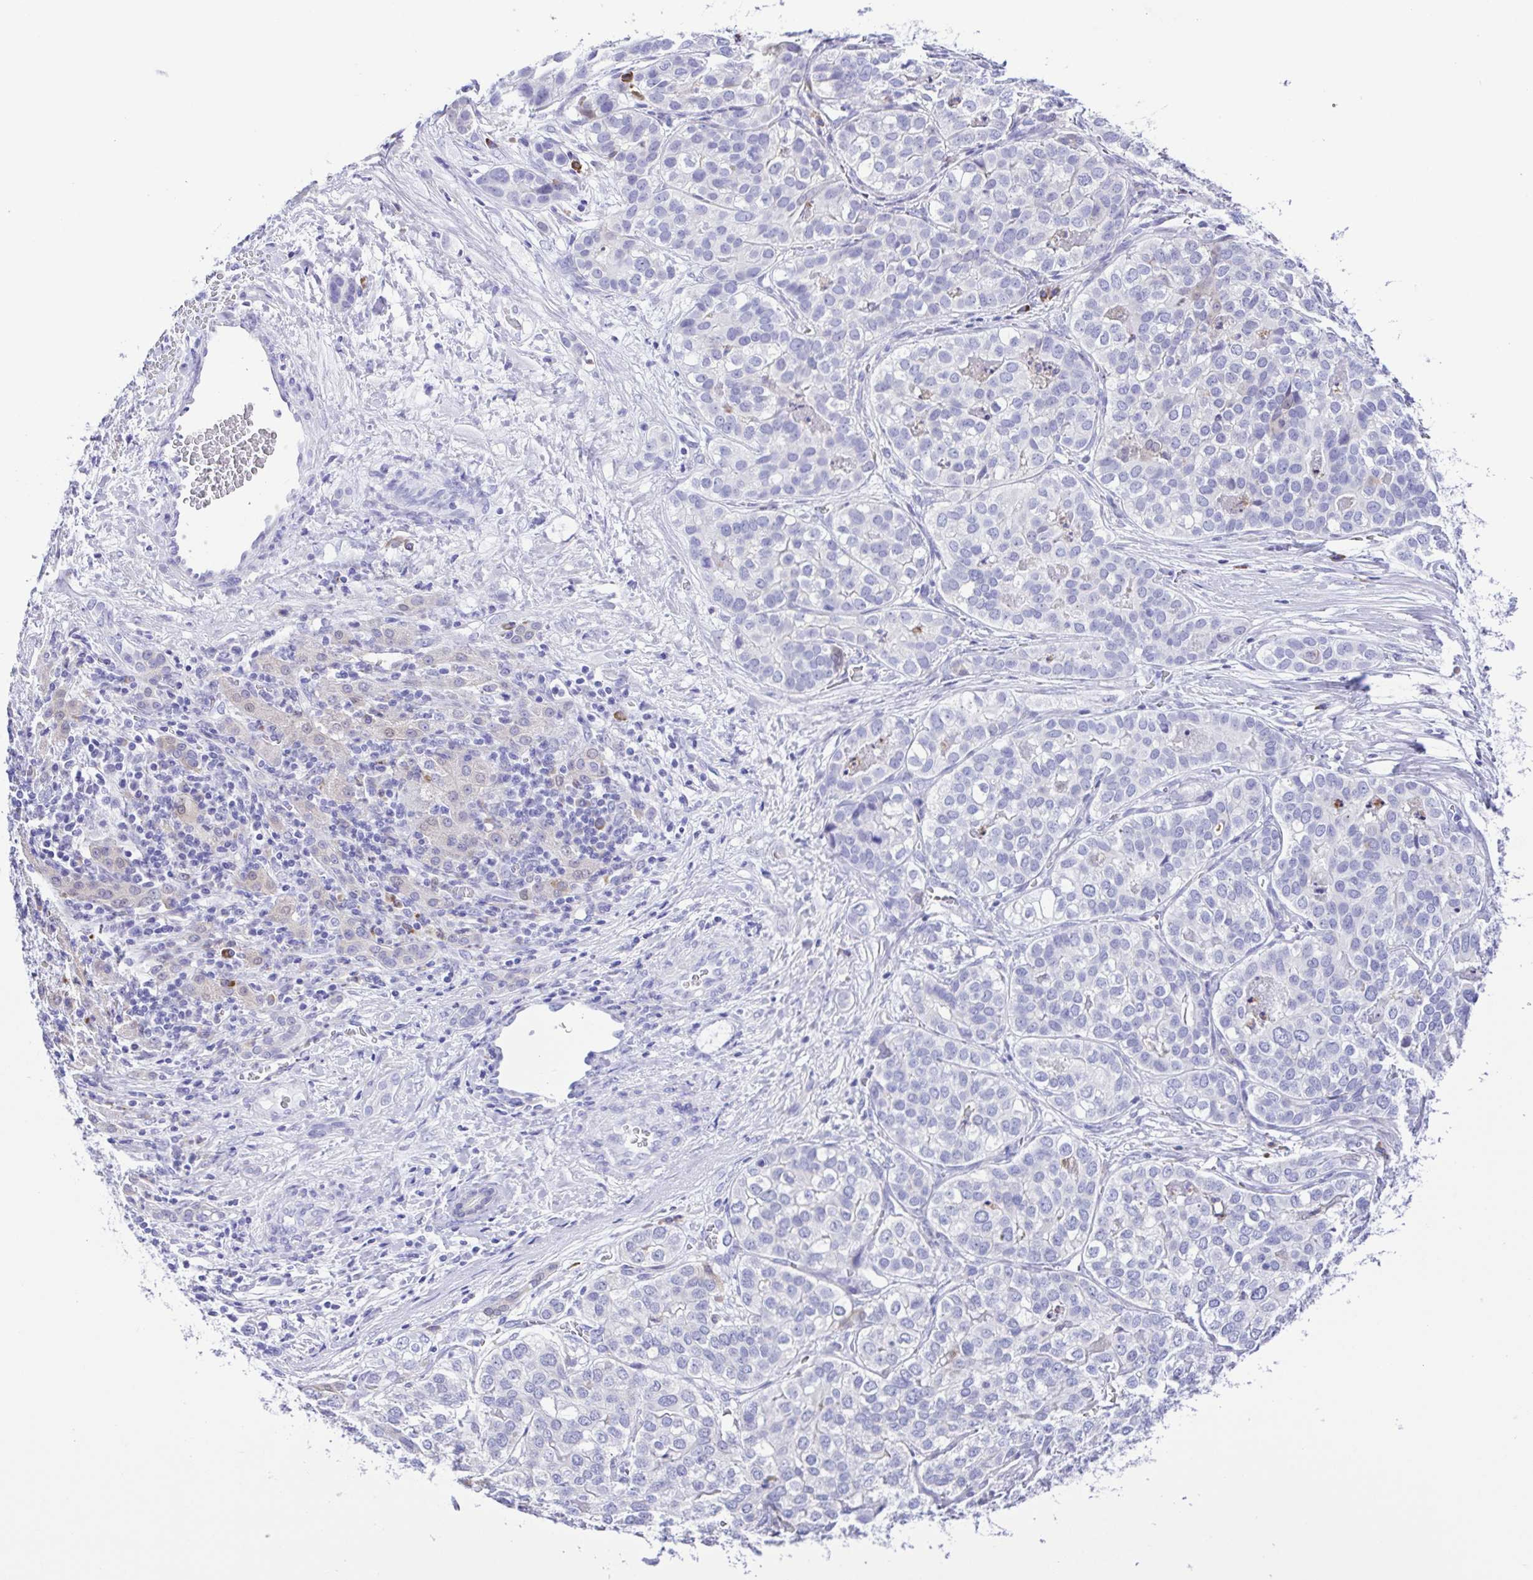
{"staining": {"intensity": "negative", "quantity": "none", "location": "none"}, "tissue": "liver cancer", "cell_type": "Tumor cells", "image_type": "cancer", "snomed": [{"axis": "morphology", "description": "Cholangiocarcinoma"}, {"axis": "topography", "description": "Liver"}], "caption": "This is a histopathology image of immunohistochemistry (IHC) staining of liver cholangiocarcinoma, which shows no expression in tumor cells. (DAB (3,3'-diaminobenzidine) immunohistochemistry visualized using brightfield microscopy, high magnification).", "gene": "GPR17", "patient": {"sex": "male", "age": 56}}